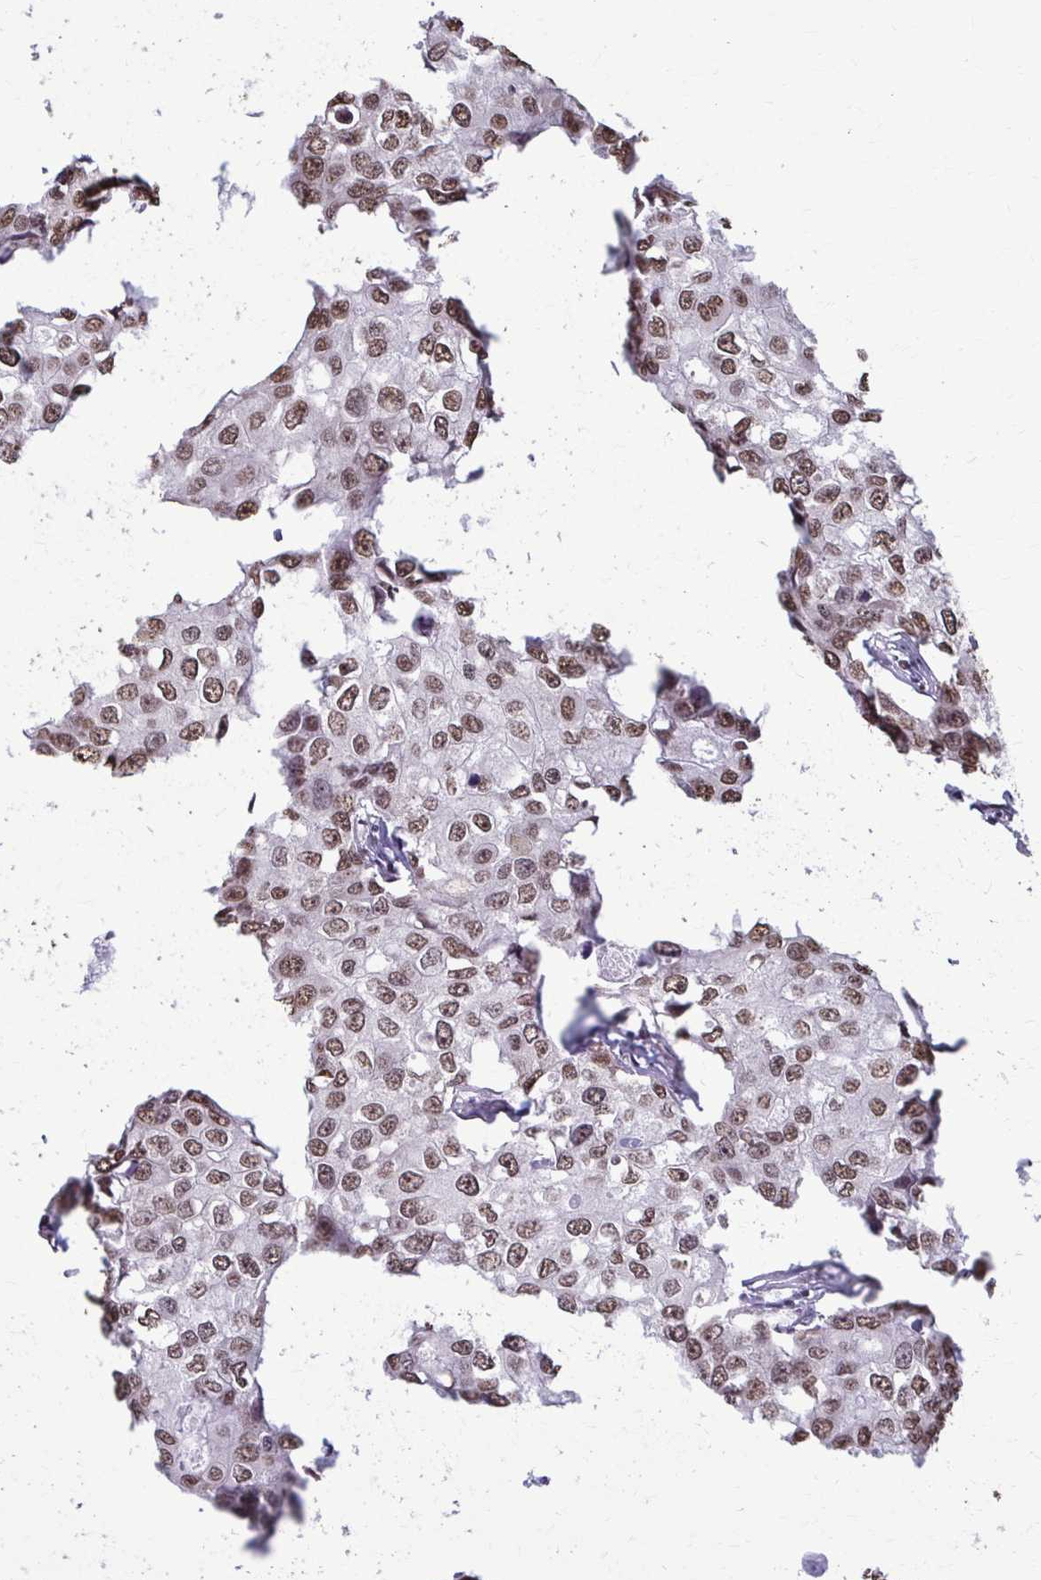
{"staining": {"intensity": "moderate", "quantity": ">75%", "location": "nuclear"}, "tissue": "breast cancer", "cell_type": "Tumor cells", "image_type": "cancer", "snomed": [{"axis": "morphology", "description": "Duct carcinoma"}, {"axis": "topography", "description": "Breast"}], "caption": "DAB immunohistochemical staining of human breast cancer (infiltrating ductal carcinoma) exhibits moderate nuclear protein staining in approximately >75% of tumor cells.", "gene": "SNRPA", "patient": {"sex": "female", "age": 27}}